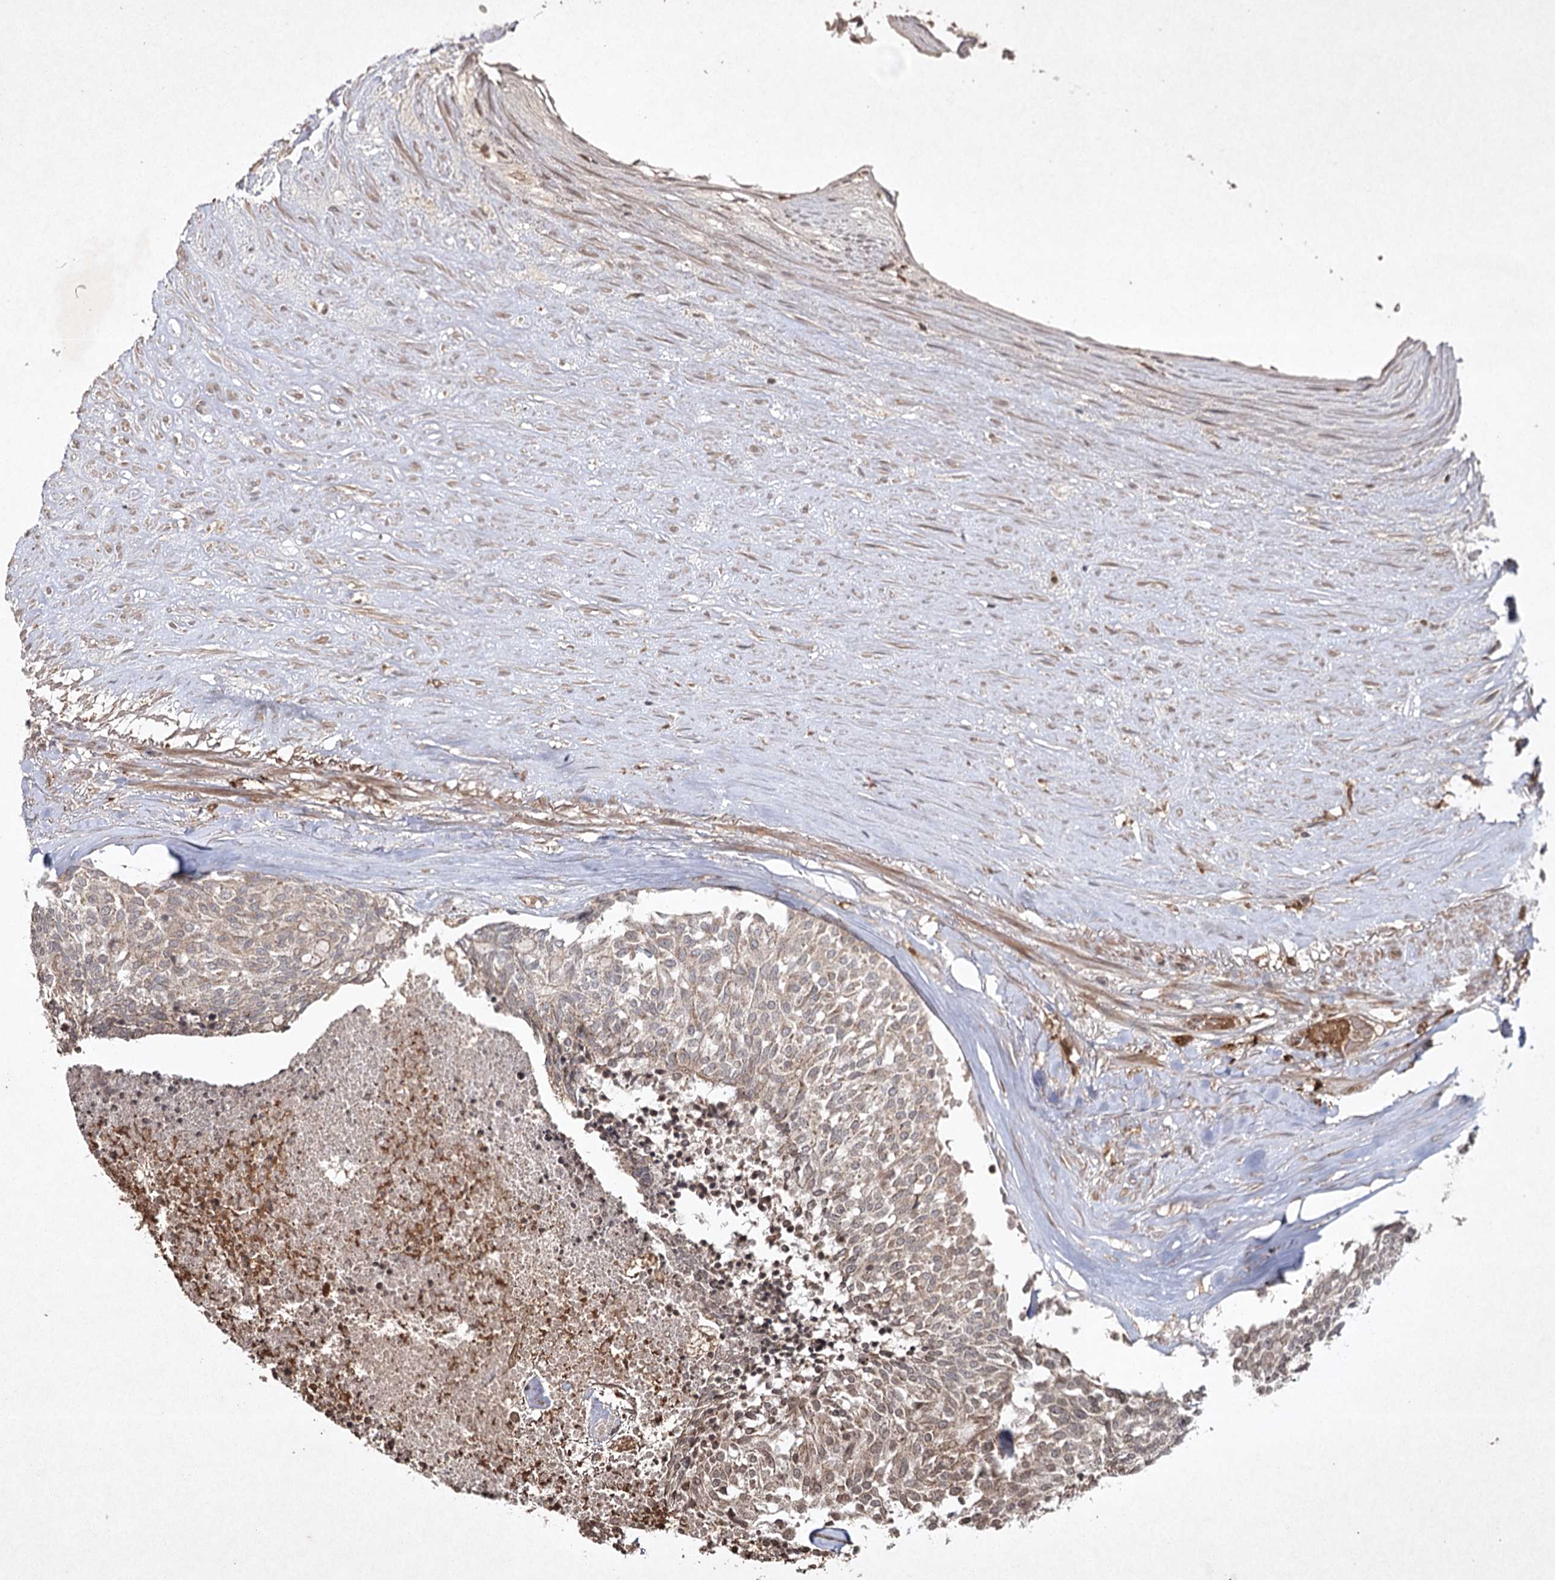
{"staining": {"intensity": "weak", "quantity": "25%-75%", "location": "cytoplasmic/membranous"}, "tissue": "carcinoid", "cell_type": "Tumor cells", "image_type": "cancer", "snomed": [{"axis": "morphology", "description": "Carcinoid, malignant, NOS"}, {"axis": "topography", "description": "Pancreas"}], "caption": "Carcinoid stained for a protein (brown) displays weak cytoplasmic/membranous positive positivity in approximately 25%-75% of tumor cells.", "gene": "CYP2B6", "patient": {"sex": "female", "age": 54}}